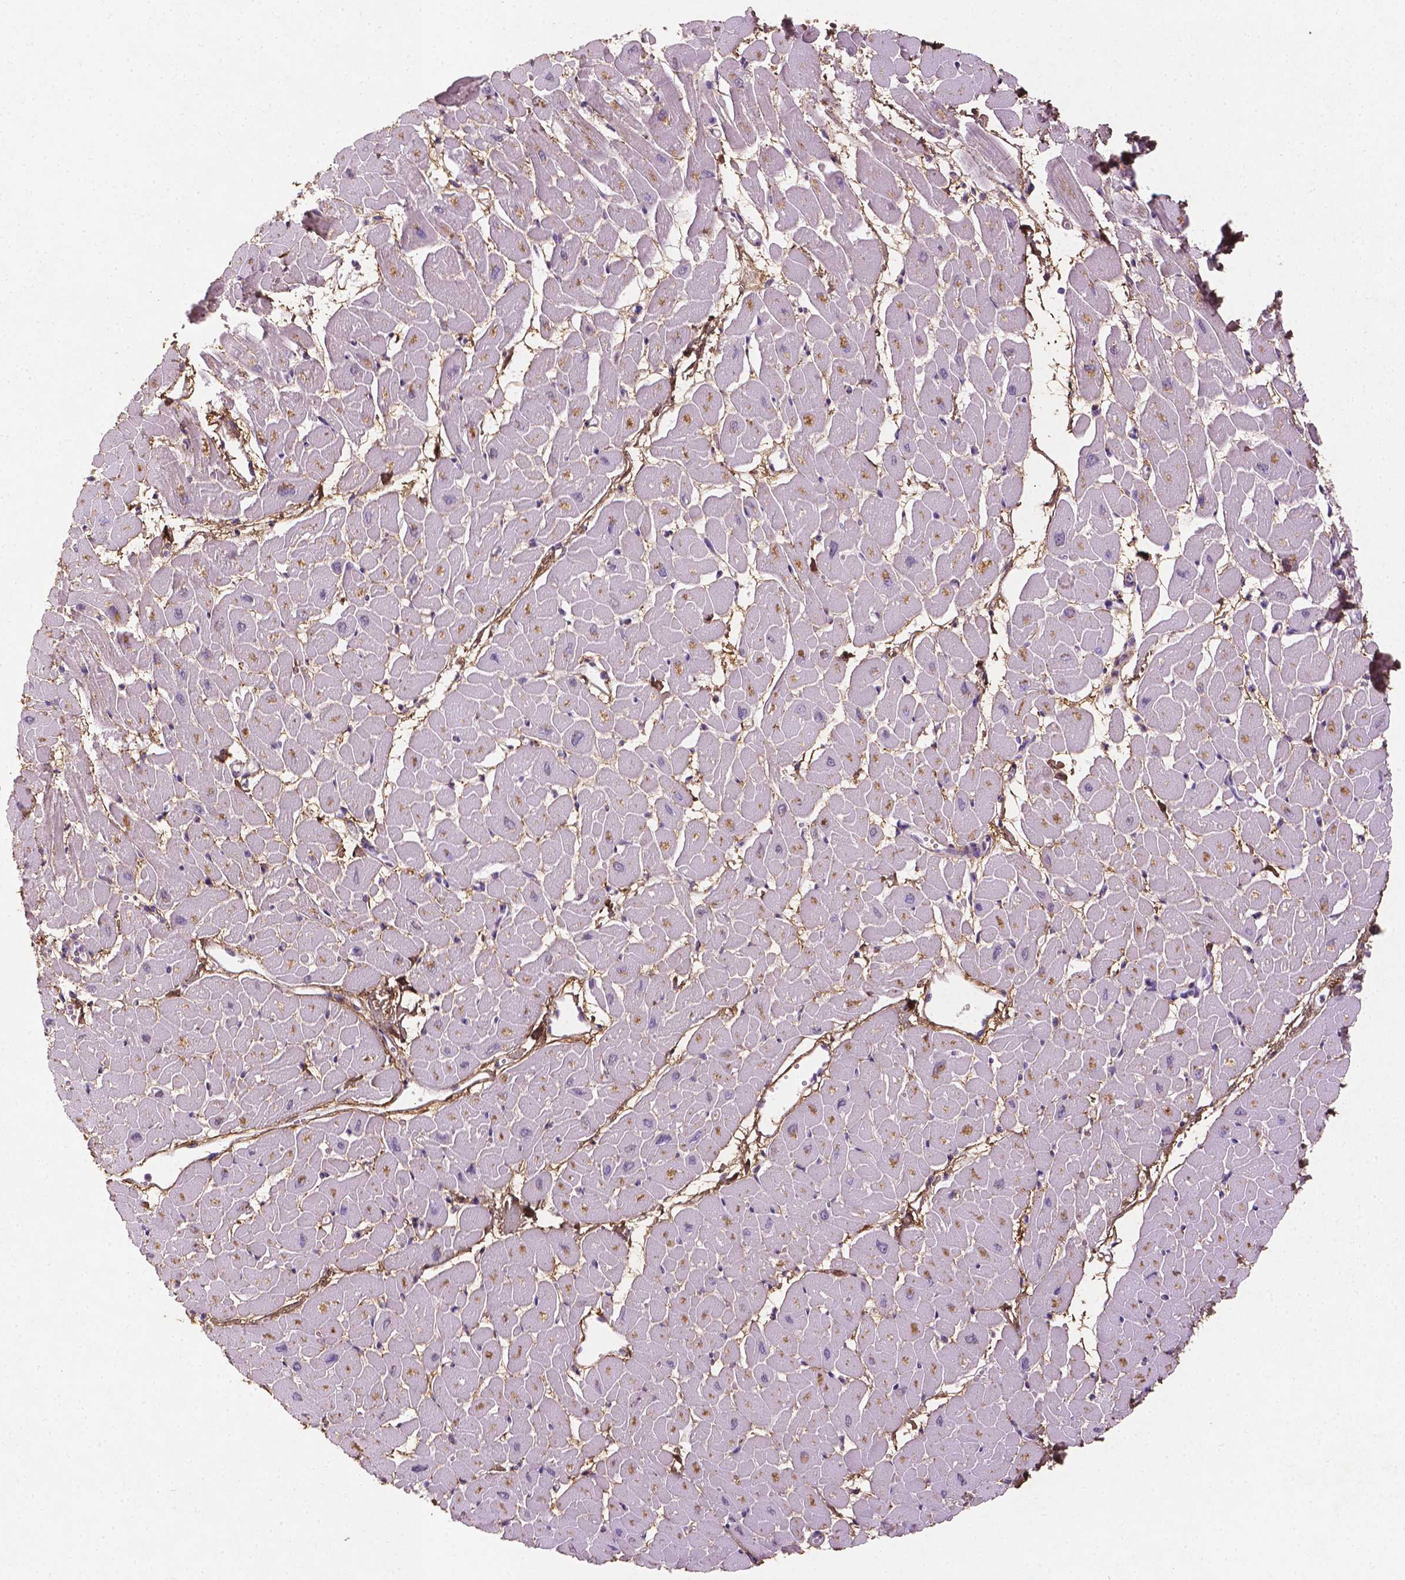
{"staining": {"intensity": "negative", "quantity": "none", "location": "none"}, "tissue": "heart muscle", "cell_type": "Cardiomyocytes", "image_type": "normal", "snomed": [{"axis": "morphology", "description": "Normal tissue, NOS"}, {"axis": "topography", "description": "Heart"}], "caption": "A high-resolution image shows immunohistochemistry (IHC) staining of normal heart muscle, which reveals no significant expression in cardiomyocytes.", "gene": "DLG2", "patient": {"sex": "male", "age": 57}}